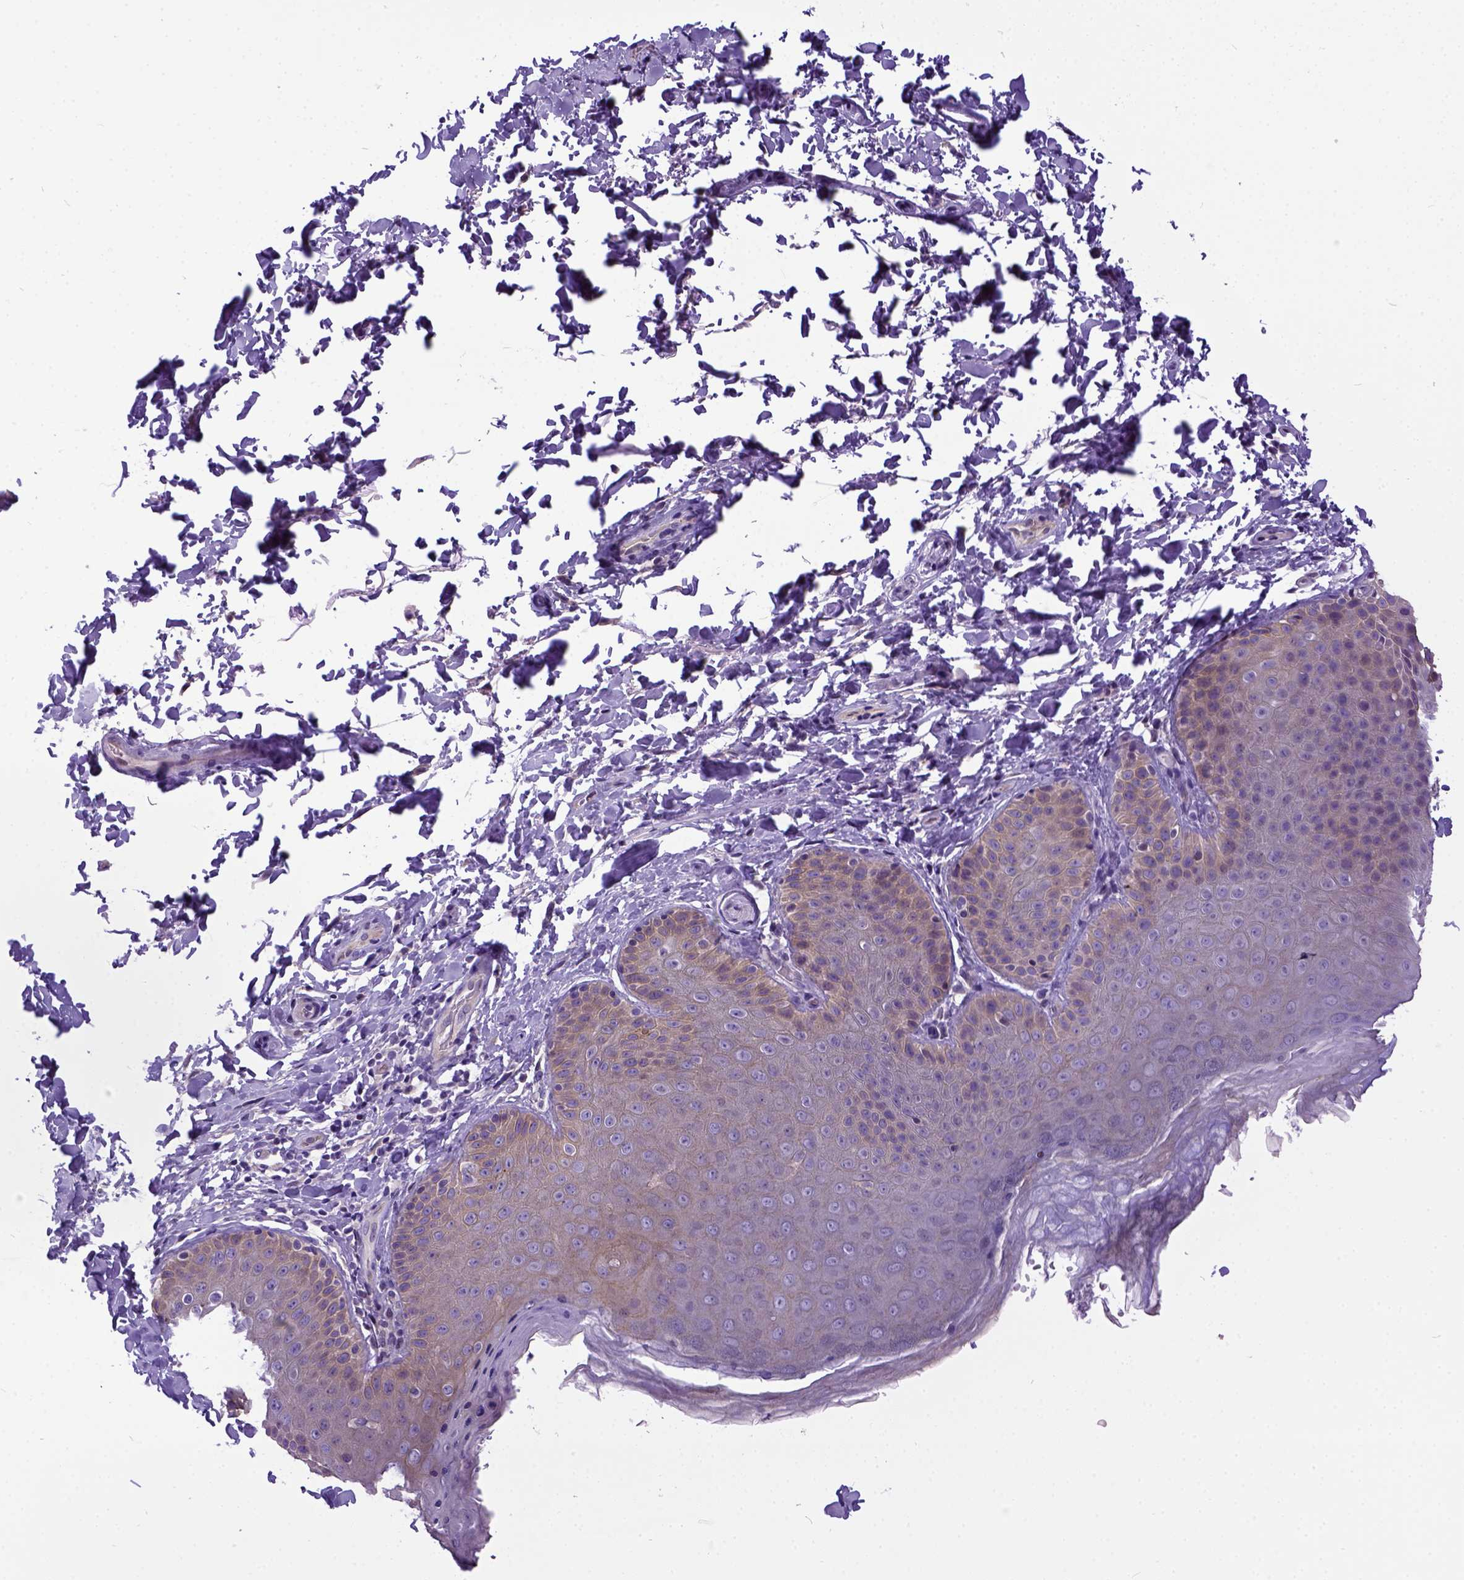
{"staining": {"intensity": "weak", "quantity": ">75%", "location": "cytoplasmic/membranous"}, "tissue": "skin", "cell_type": "Epidermal cells", "image_type": "normal", "snomed": [{"axis": "morphology", "description": "Normal tissue, NOS"}, {"axis": "topography", "description": "Anal"}, {"axis": "topography", "description": "Peripheral nerve tissue"}], "caption": "IHC (DAB (3,3'-diaminobenzidine)) staining of unremarkable skin demonstrates weak cytoplasmic/membranous protein staining in approximately >75% of epidermal cells.", "gene": "NEK5", "patient": {"sex": "male", "age": 51}}